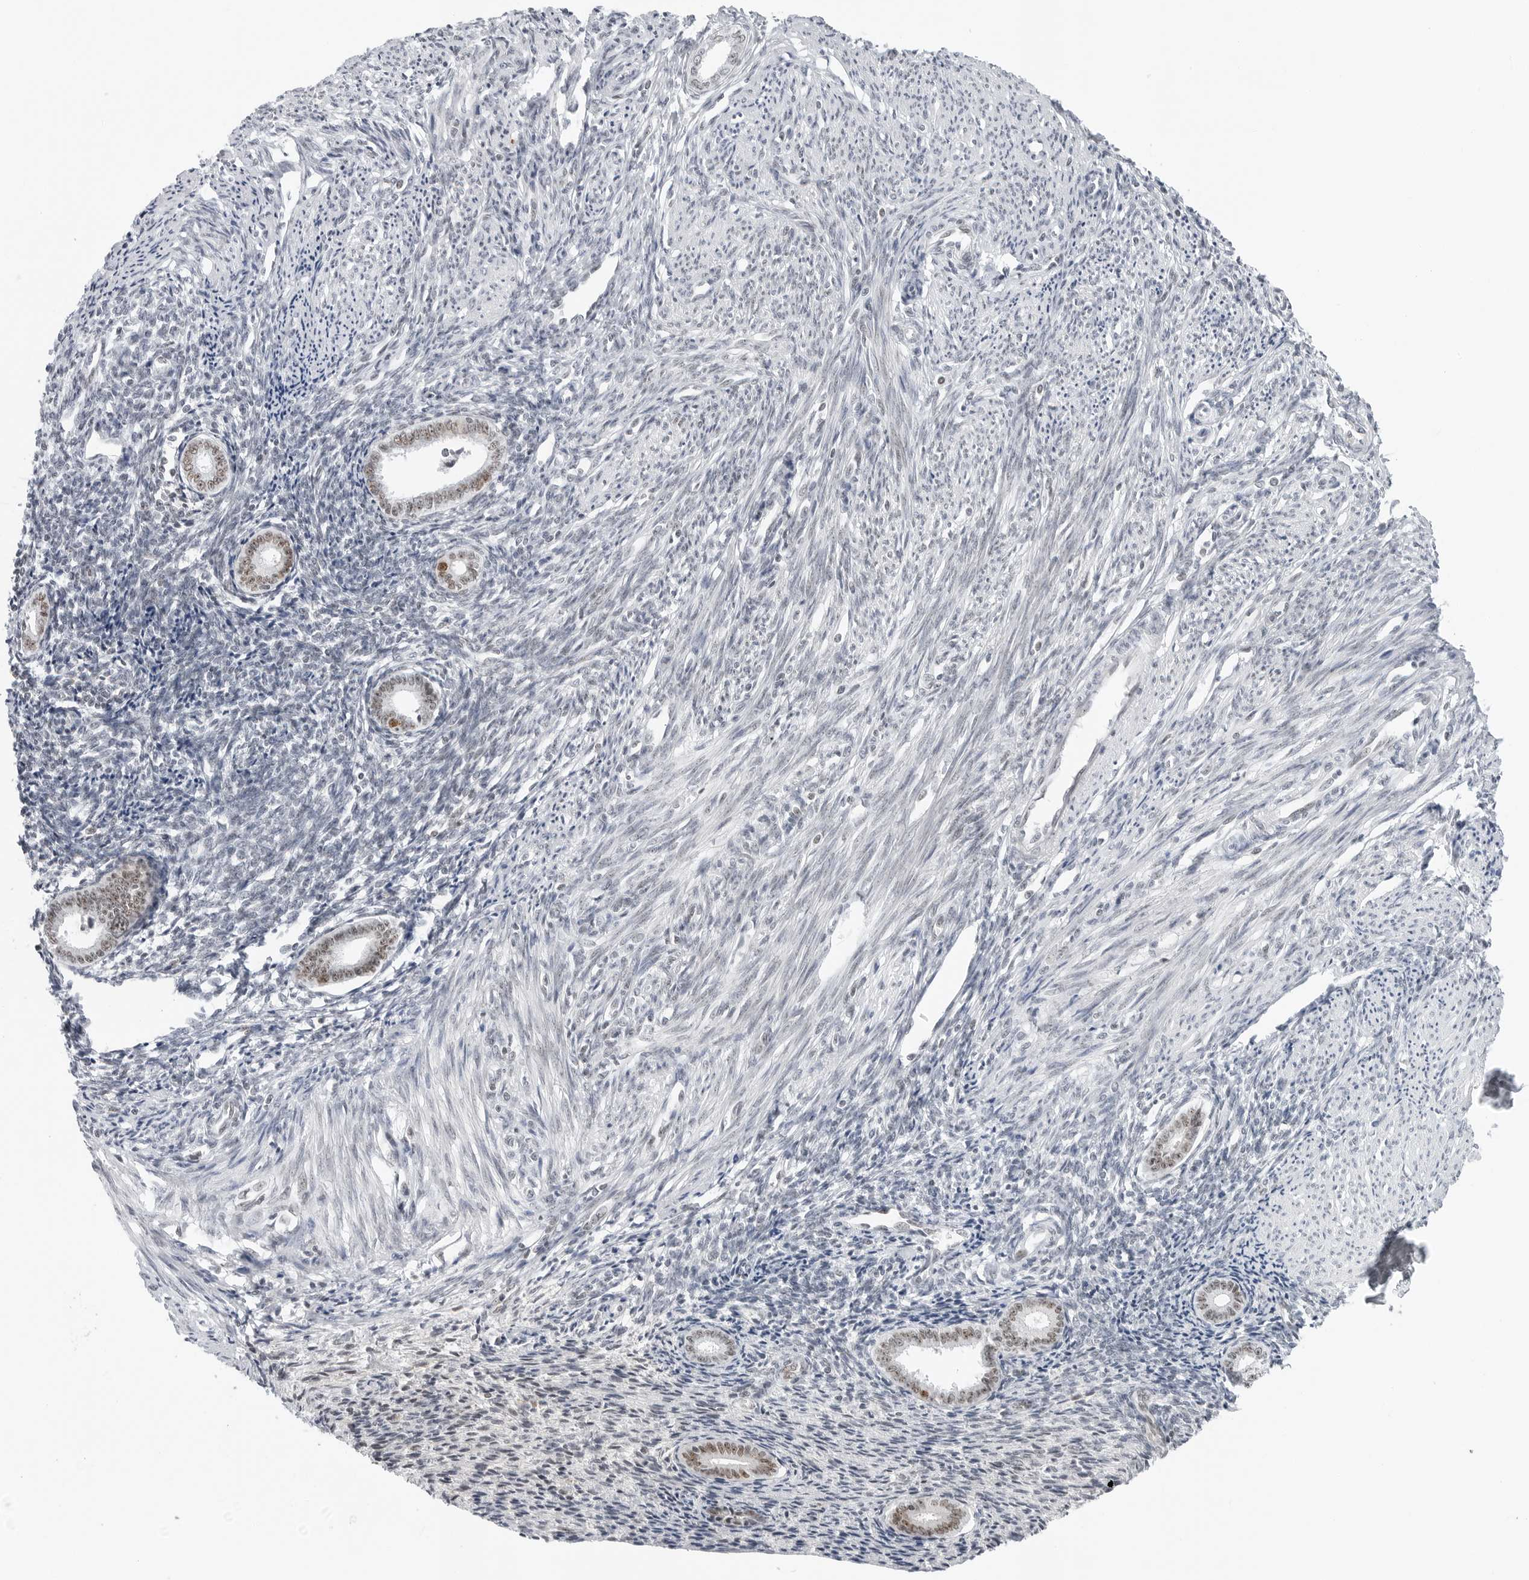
{"staining": {"intensity": "negative", "quantity": "none", "location": "none"}, "tissue": "endometrium", "cell_type": "Cells in endometrial stroma", "image_type": "normal", "snomed": [{"axis": "morphology", "description": "Normal tissue, NOS"}, {"axis": "topography", "description": "Endometrium"}], "caption": "This is an immunohistochemistry photomicrograph of normal human endometrium. There is no staining in cells in endometrial stroma.", "gene": "WRAP53", "patient": {"sex": "female", "age": 56}}